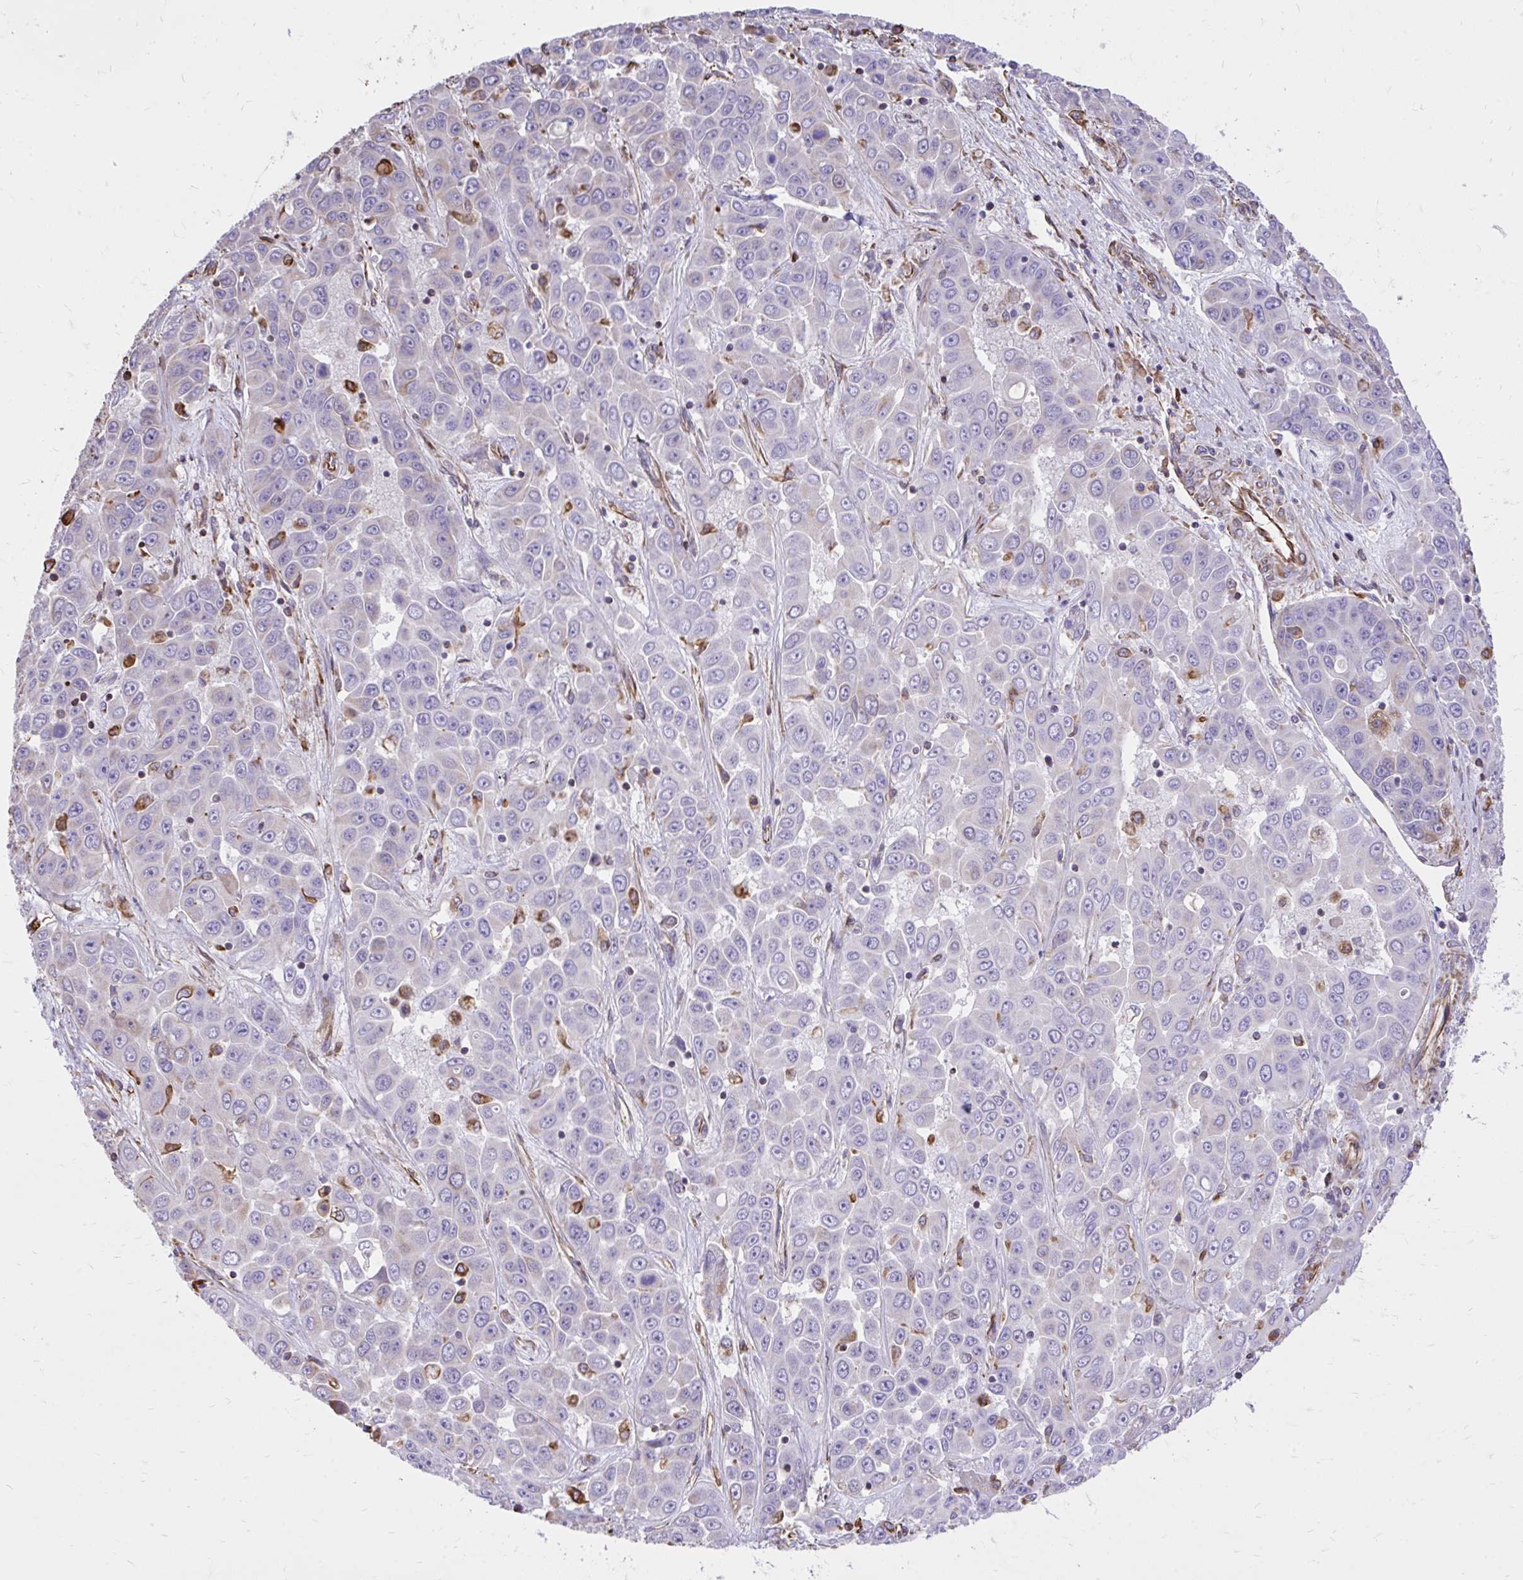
{"staining": {"intensity": "negative", "quantity": "none", "location": "none"}, "tissue": "liver cancer", "cell_type": "Tumor cells", "image_type": "cancer", "snomed": [{"axis": "morphology", "description": "Cholangiocarcinoma"}, {"axis": "topography", "description": "Liver"}], "caption": "A high-resolution histopathology image shows immunohistochemistry (IHC) staining of liver cancer, which exhibits no significant positivity in tumor cells.", "gene": "RNF103", "patient": {"sex": "female", "age": 52}}